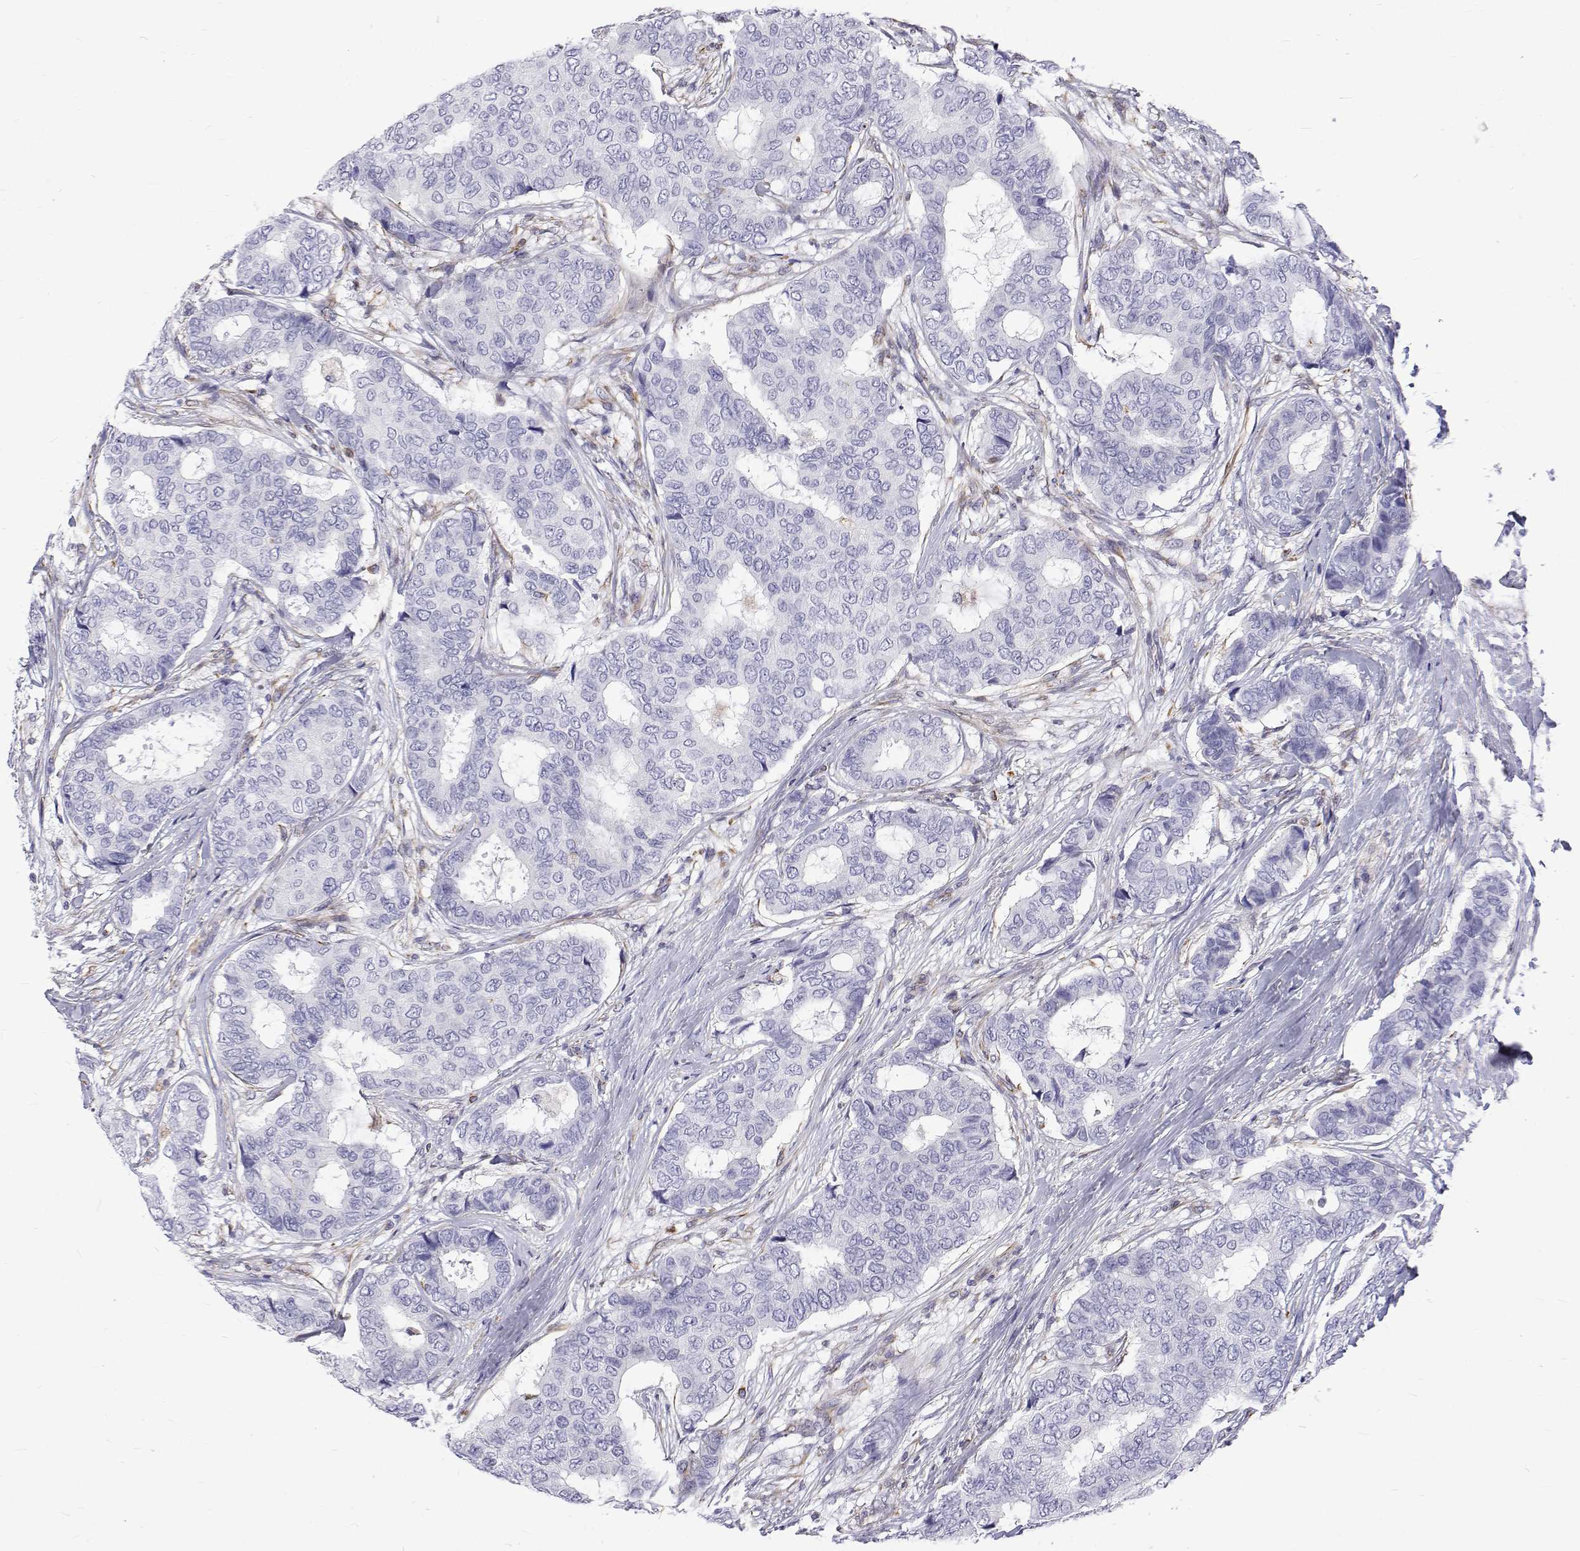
{"staining": {"intensity": "negative", "quantity": "none", "location": "none"}, "tissue": "breast cancer", "cell_type": "Tumor cells", "image_type": "cancer", "snomed": [{"axis": "morphology", "description": "Duct carcinoma"}, {"axis": "topography", "description": "Breast"}], "caption": "Immunohistochemistry (IHC) photomicrograph of human invasive ductal carcinoma (breast) stained for a protein (brown), which shows no staining in tumor cells.", "gene": "OPRPN", "patient": {"sex": "female", "age": 75}}